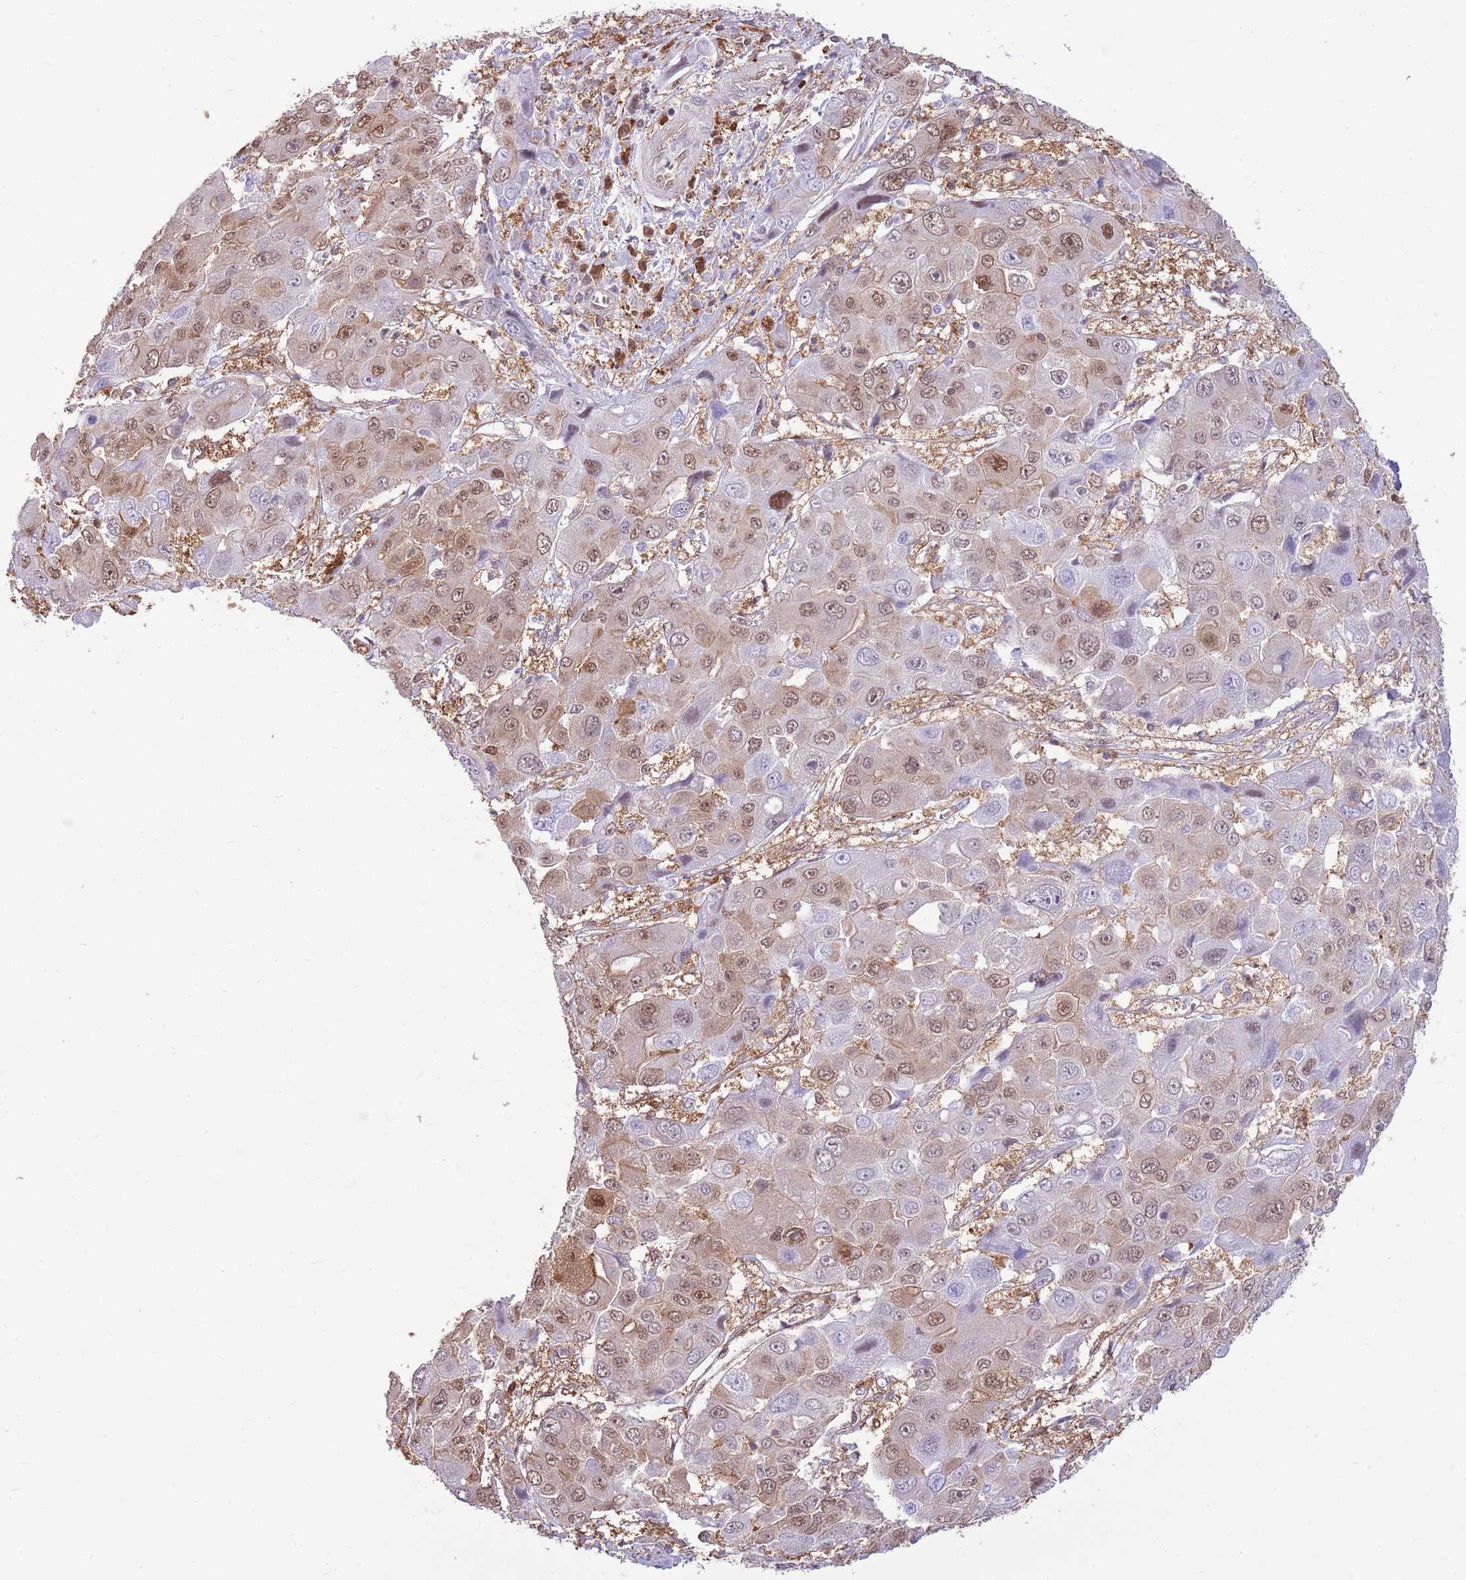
{"staining": {"intensity": "moderate", "quantity": "25%-75%", "location": "nuclear"}, "tissue": "liver cancer", "cell_type": "Tumor cells", "image_type": "cancer", "snomed": [{"axis": "morphology", "description": "Cholangiocarcinoma"}, {"axis": "topography", "description": "Liver"}], "caption": "Immunohistochemistry (IHC) of human liver cancer (cholangiocarcinoma) reveals medium levels of moderate nuclear staining in about 25%-75% of tumor cells. The protein is stained brown, and the nuclei are stained in blue (DAB (3,3'-diaminobenzidine) IHC with brightfield microscopy, high magnification).", "gene": "NSFL1C", "patient": {"sex": "male", "age": 67}}